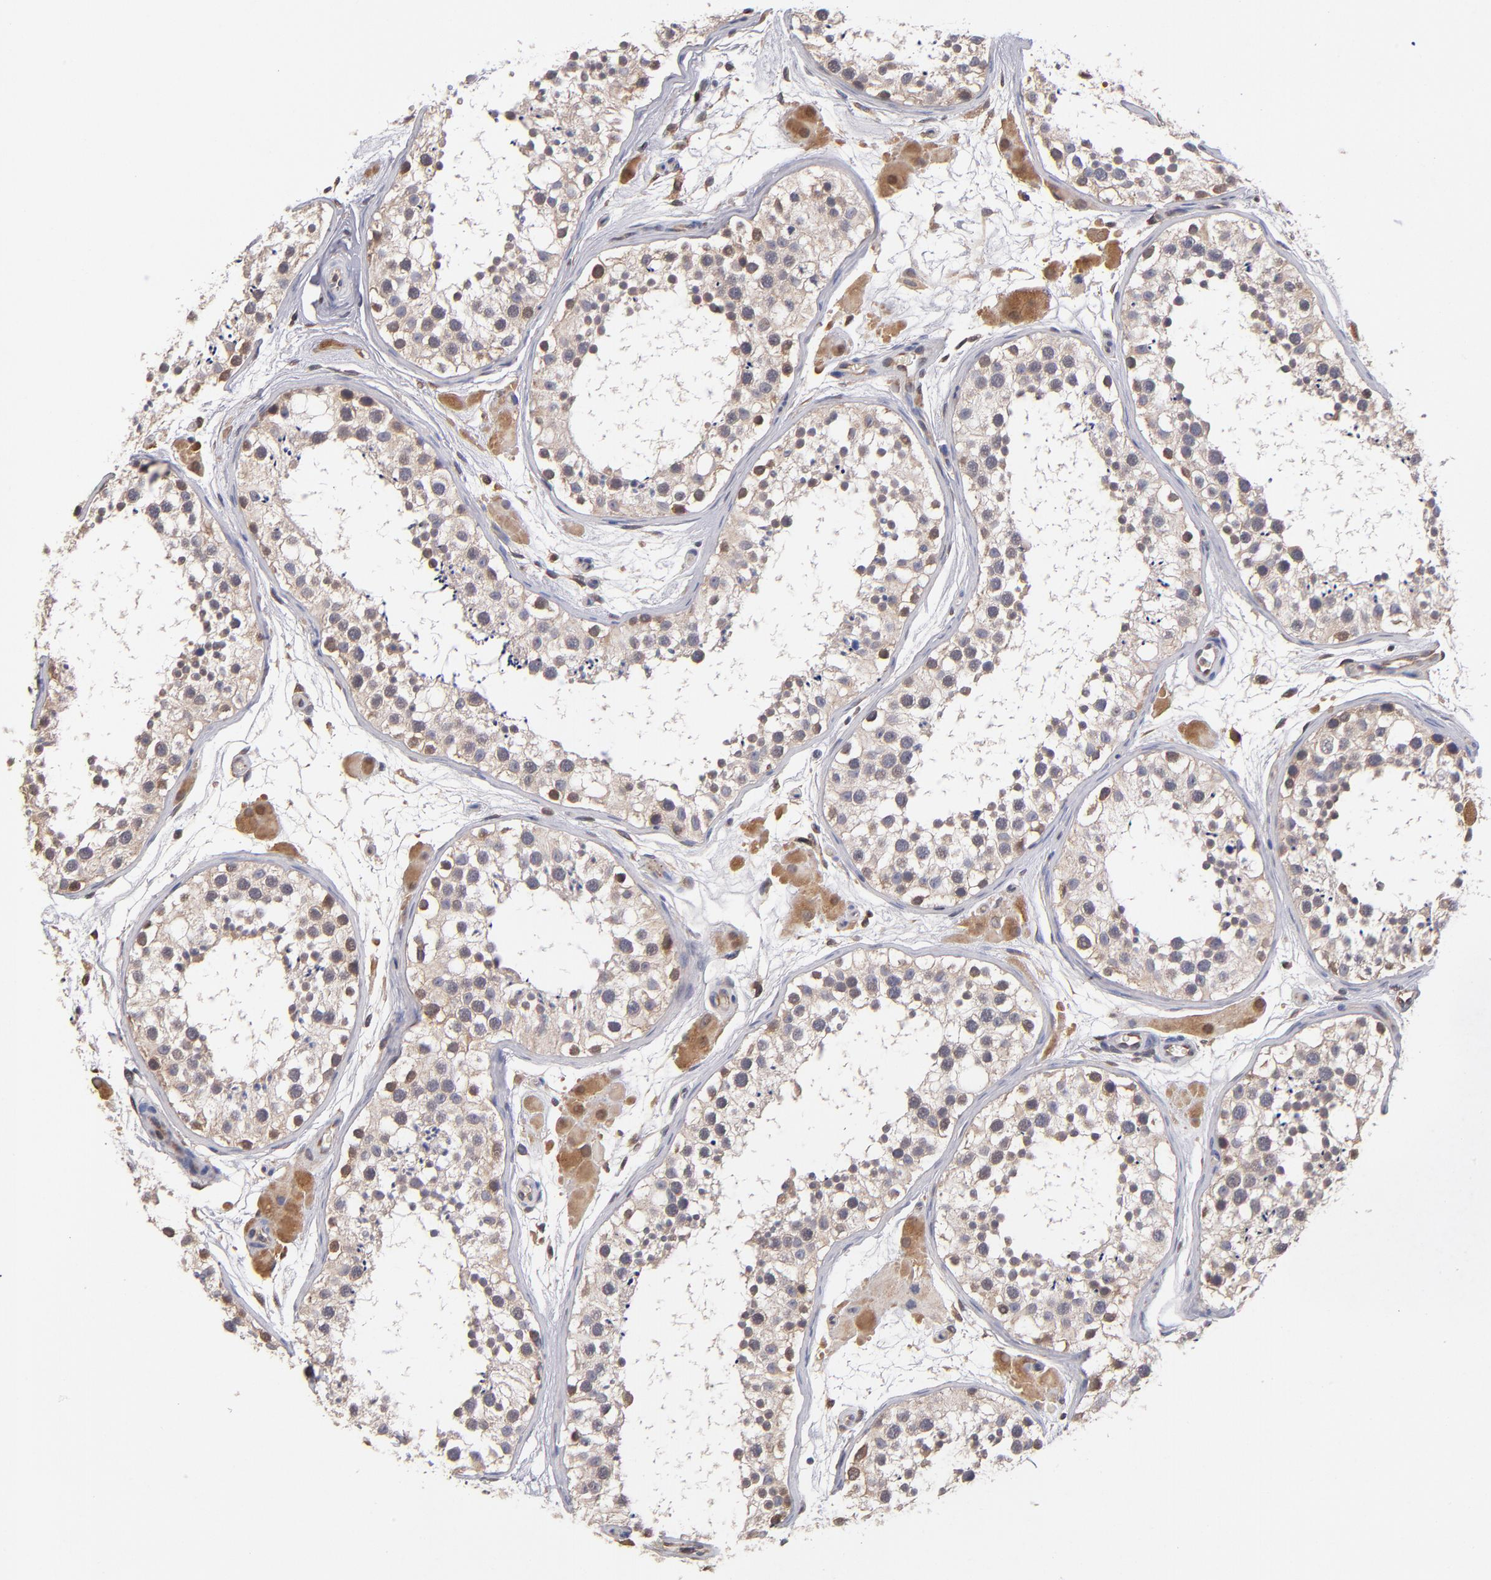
{"staining": {"intensity": "weak", "quantity": ">75%", "location": "cytoplasmic/membranous"}, "tissue": "testis", "cell_type": "Cells in seminiferous ducts", "image_type": "normal", "snomed": [{"axis": "morphology", "description": "Normal tissue, NOS"}, {"axis": "topography", "description": "Testis"}], "caption": "High-power microscopy captured an IHC micrograph of normal testis, revealing weak cytoplasmic/membranous staining in about >75% of cells in seminiferous ducts. Using DAB (3,3'-diaminobenzidine) (brown) and hematoxylin (blue) stains, captured at high magnification using brightfield microscopy.", "gene": "GMFB", "patient": {"sex": "male", "age": 29}}